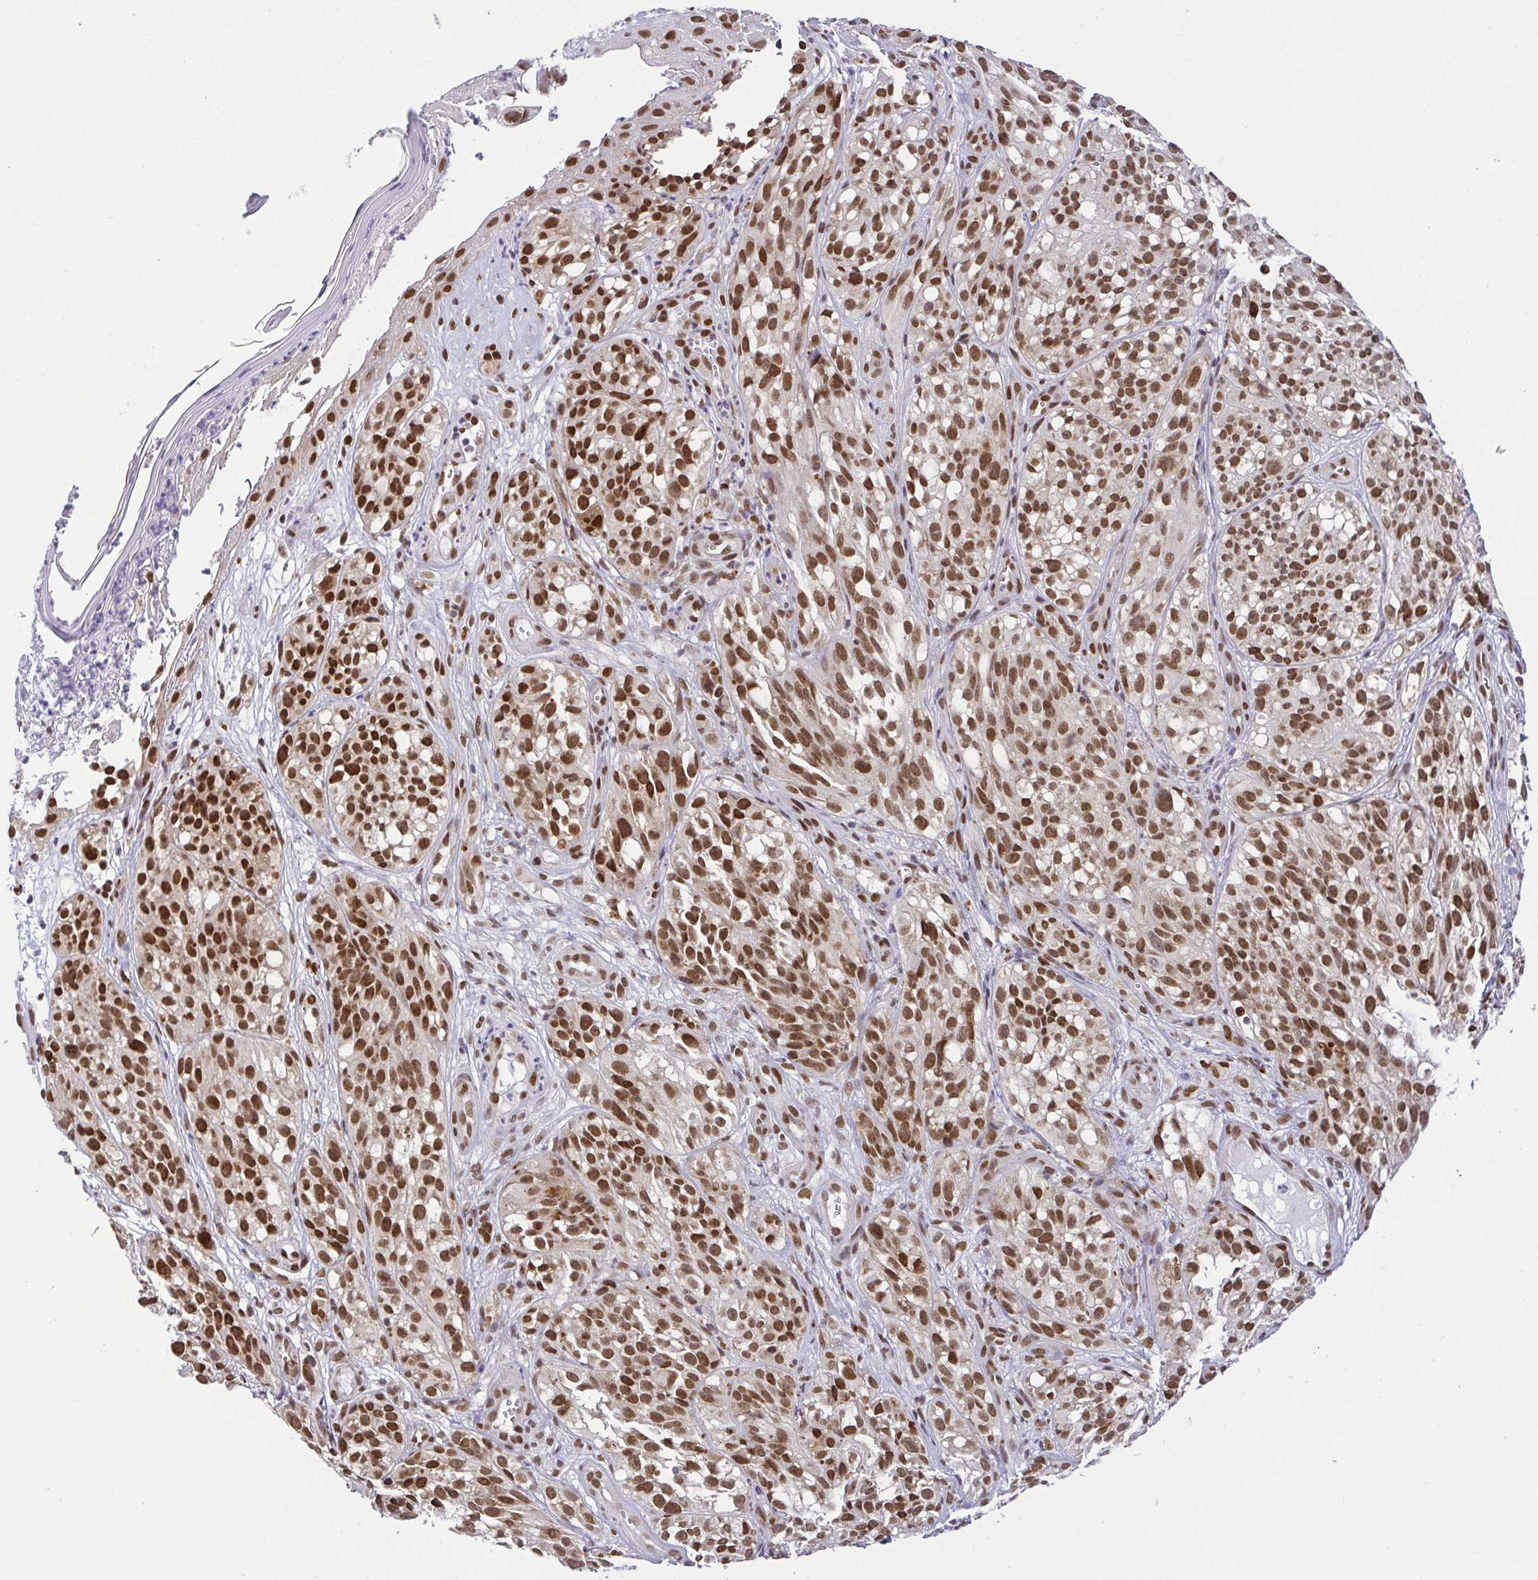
{"staining": {"intensity": "strong", "quantity": ">75%", "location": "nuclear"}, "tissue": "melanoma", "cell_type": "Tumor cells", "image_type": "cancer", "snomed": [{"axis": "morphology", "description": "Malignant melanoma, NOS"}, {"axis": "topography", "description": "Skin"}], "caption": "Immunohistochemical staining of malignant melanoma exhibits strong nuclear protein staining in about >75% of tumor cells.", "gene": "RBM3", "patient": {"sex": "female", "age": 85}}